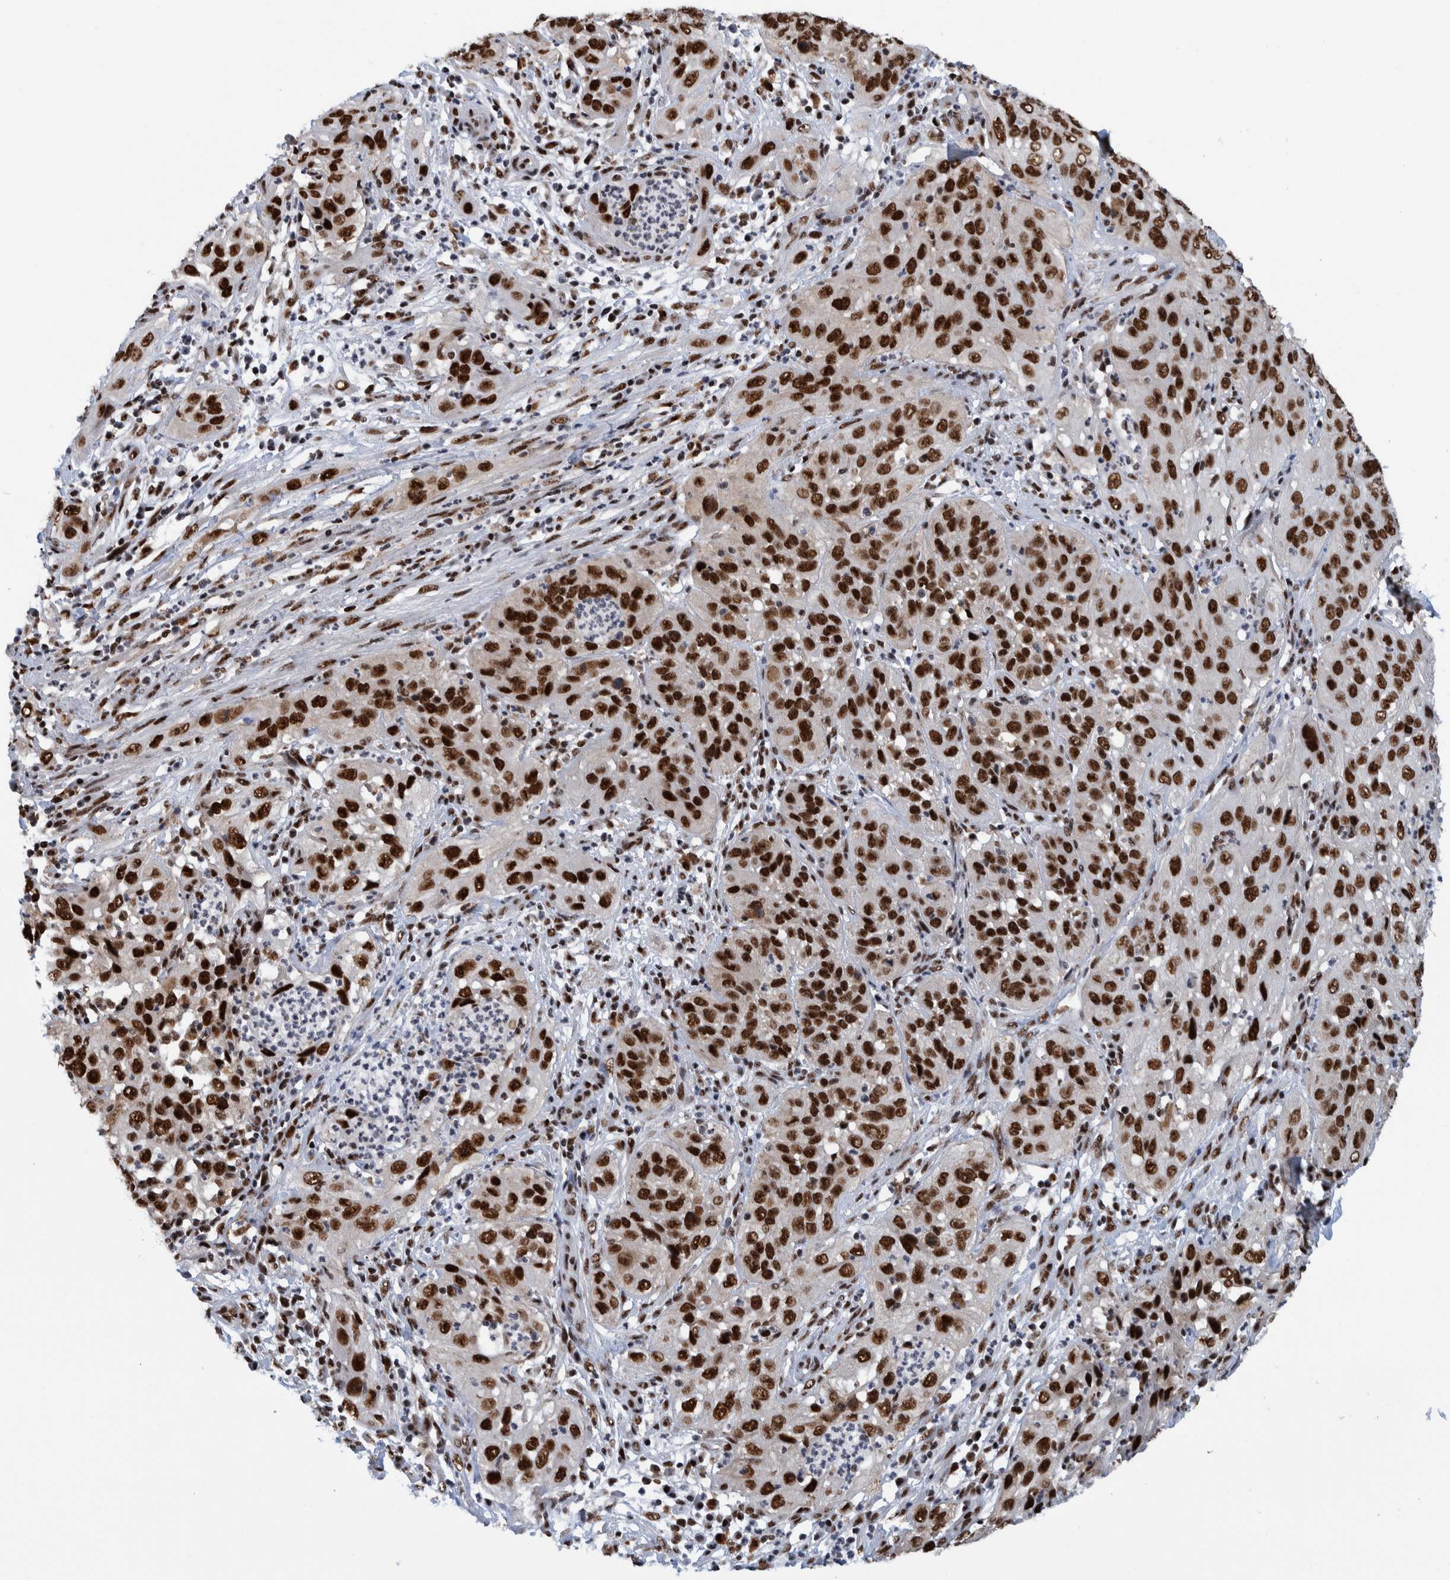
{"staining": {"intensity": "strong", "quantity": ">75%", "location": "nuclear"}, "tissue": "cervical cancer", "cell_type": "Tumor cells", "image_type": "cancer", "snomed": [{"axis": "morphology", "description": "Squamous cell carcinoma, NOS"}, {"axis": "topography", "description": "Cervix"}], "caption": "IHC staining of squamous cell carcinoma (cervical), which displays high levels of strong nuclear staining in about >75% of tumor cells indicating strong nuclear protein expression. The staining was performed using DAB (3,3'-diaminobenzidine) (brown) for protein detection and nuclei were counterstained in hematoxylin (blue).", "gene": "EFTUD2", "patient": {"sex": "female", "age": 32}}